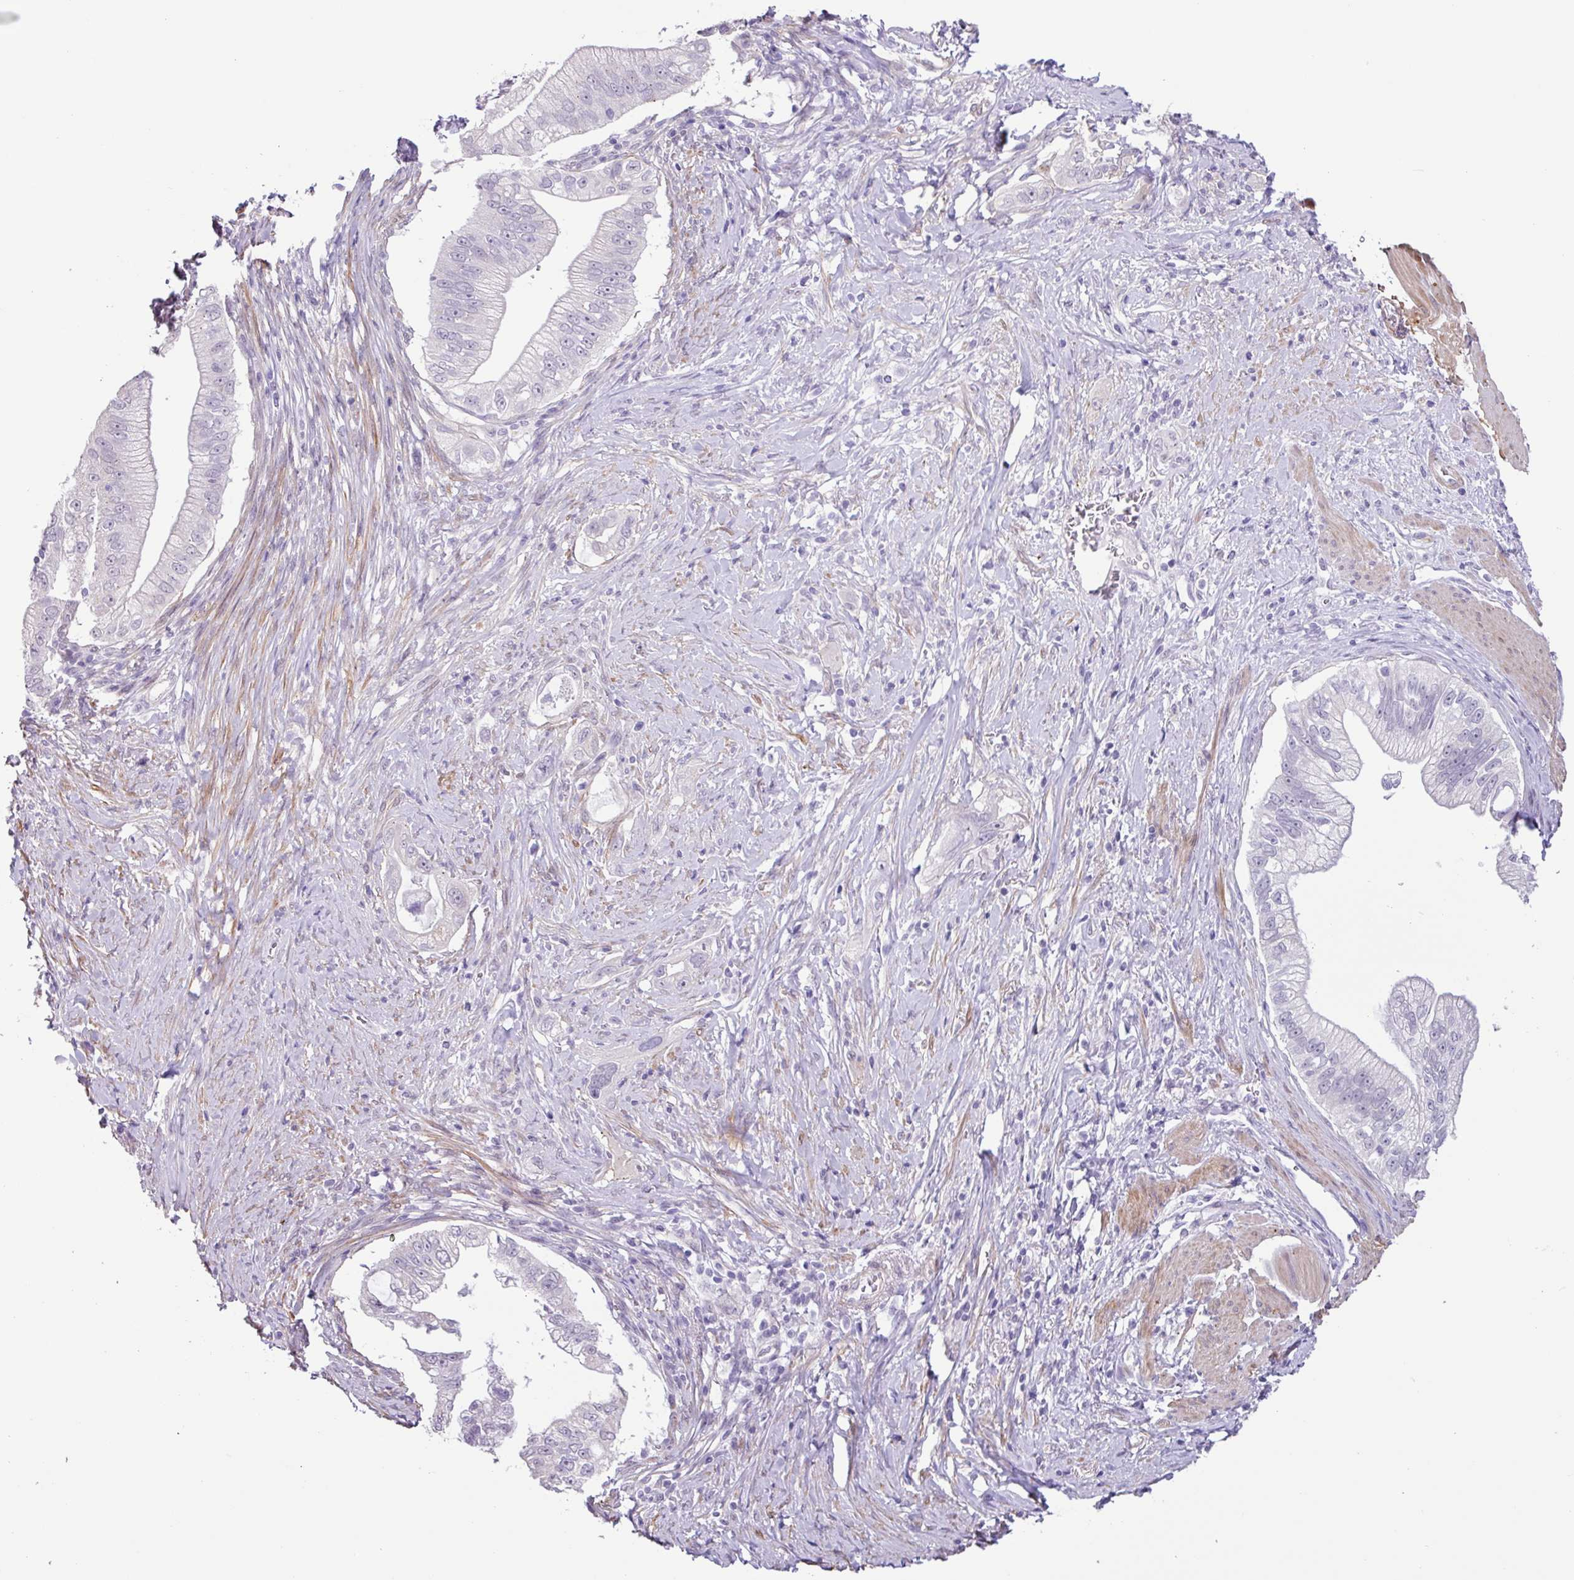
{"staining": {"intensity": "negative", "quantity": "none", "location": "none"}, "tissue": "pancreatic cancer", "cell_type": "Tumor cells", "image_type": "cancer", "snomed": [{"axis": "morphology", "description": "Adenocarcinoma, NOS"}, {"axis": "topography", "description": "Pancreas"}], "caption": "Histopathology image shows no protein expression in tumor cells of pancreatic cancer tissue.", "gene": "OTX1", "patient": {"sex": "male", "age": 70}}